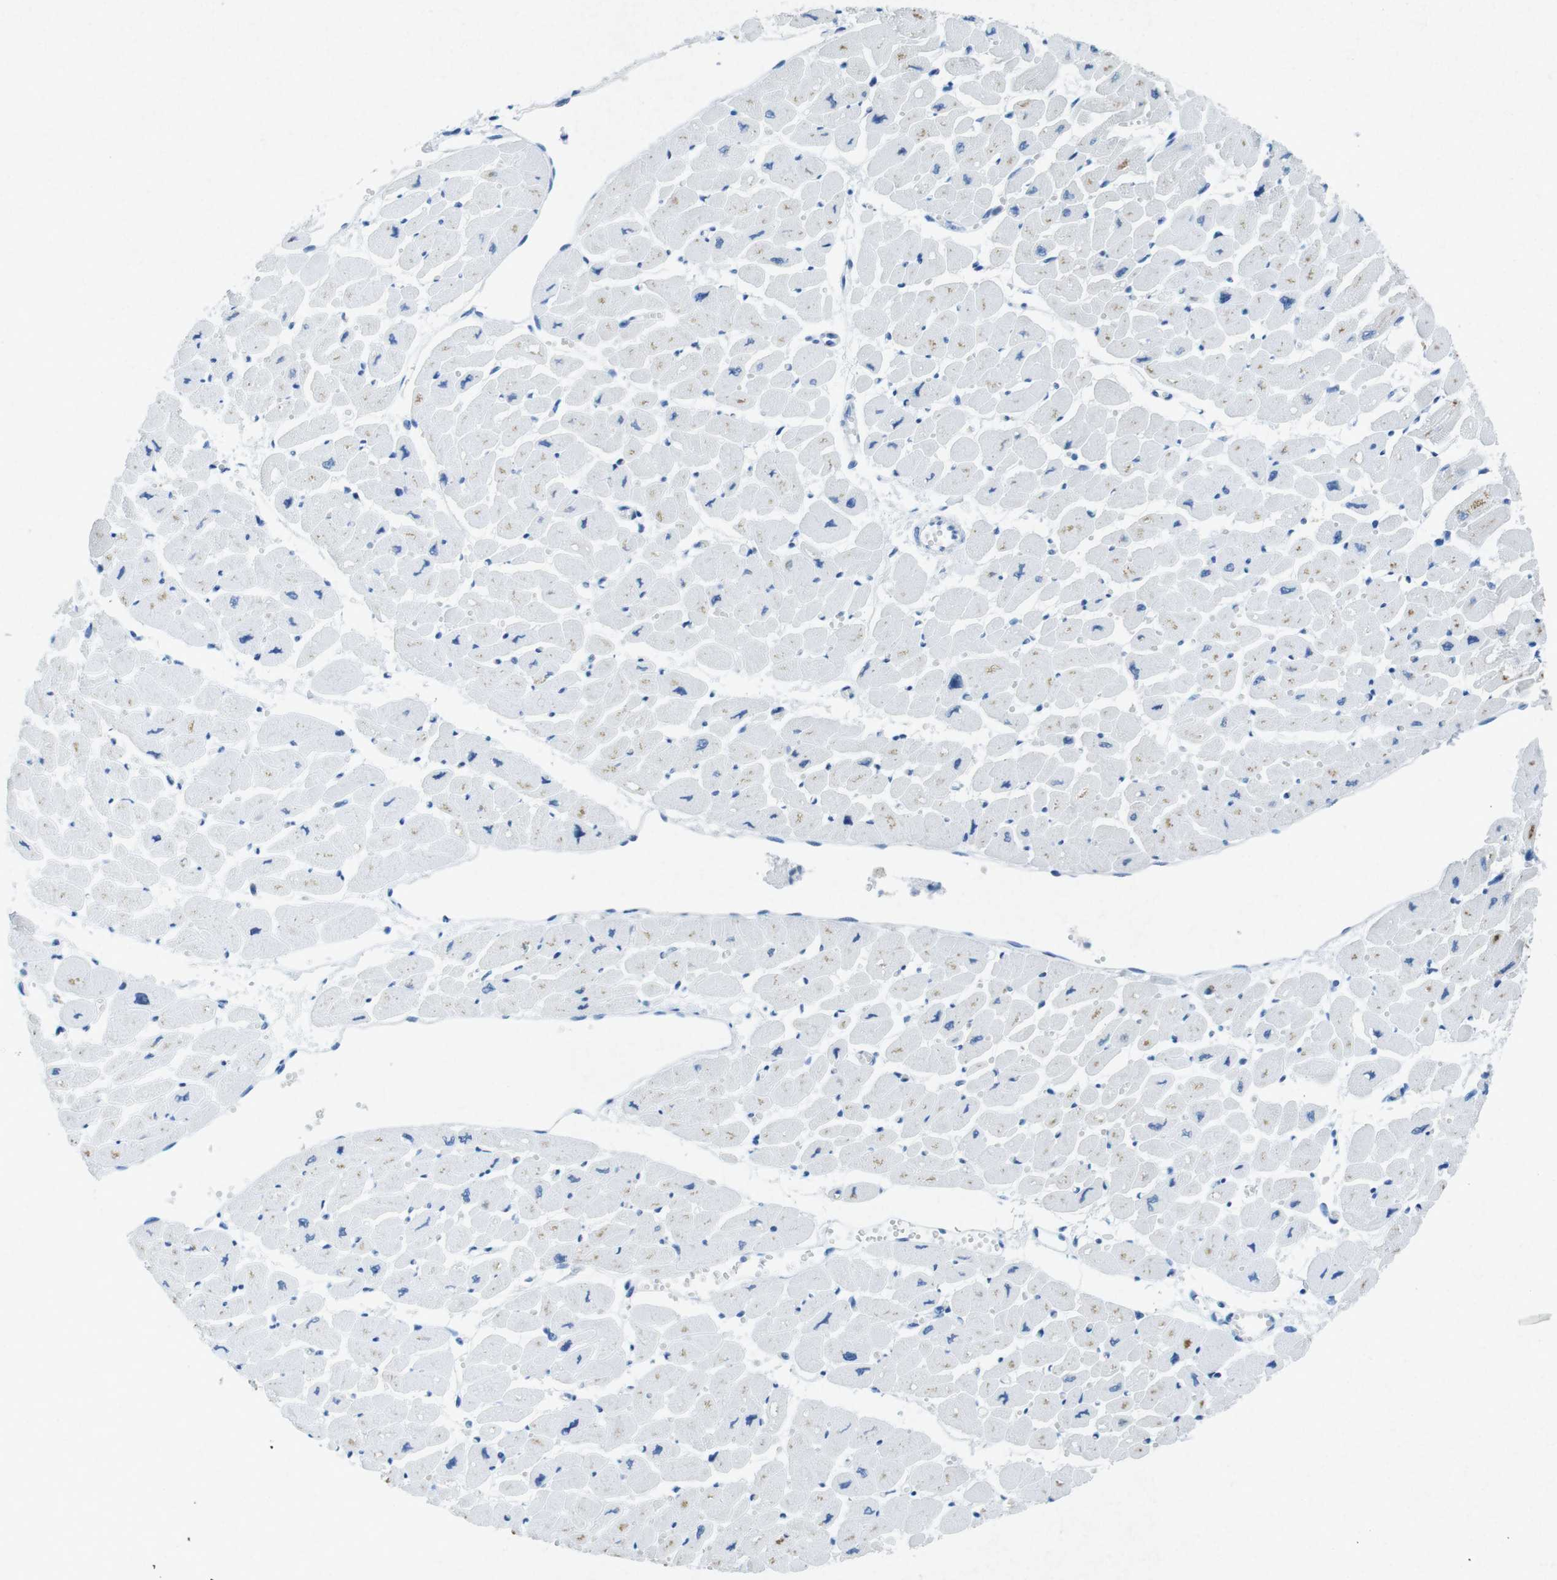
{"staining": {"intensity": "negative", "quantity": "none", "location": "none"}, "tissue": "heart muscle", "cell_type": "Cardiomyocytes", "image_type": "normal", "snomed": [{"axis": "morphology", "description": "Normal tissue, NOS"}, {"axis": "topography", "description": "Heart"}], "caption": "Normal heart muscle was stained to show a protein in brown. There is no significant positivity in cardiomyocytes. (DAB IHC visualized using brightfield microscopy, high magnification).", "gene": "CTAG1B", "patient": {"sex": "female", "age": 54}}